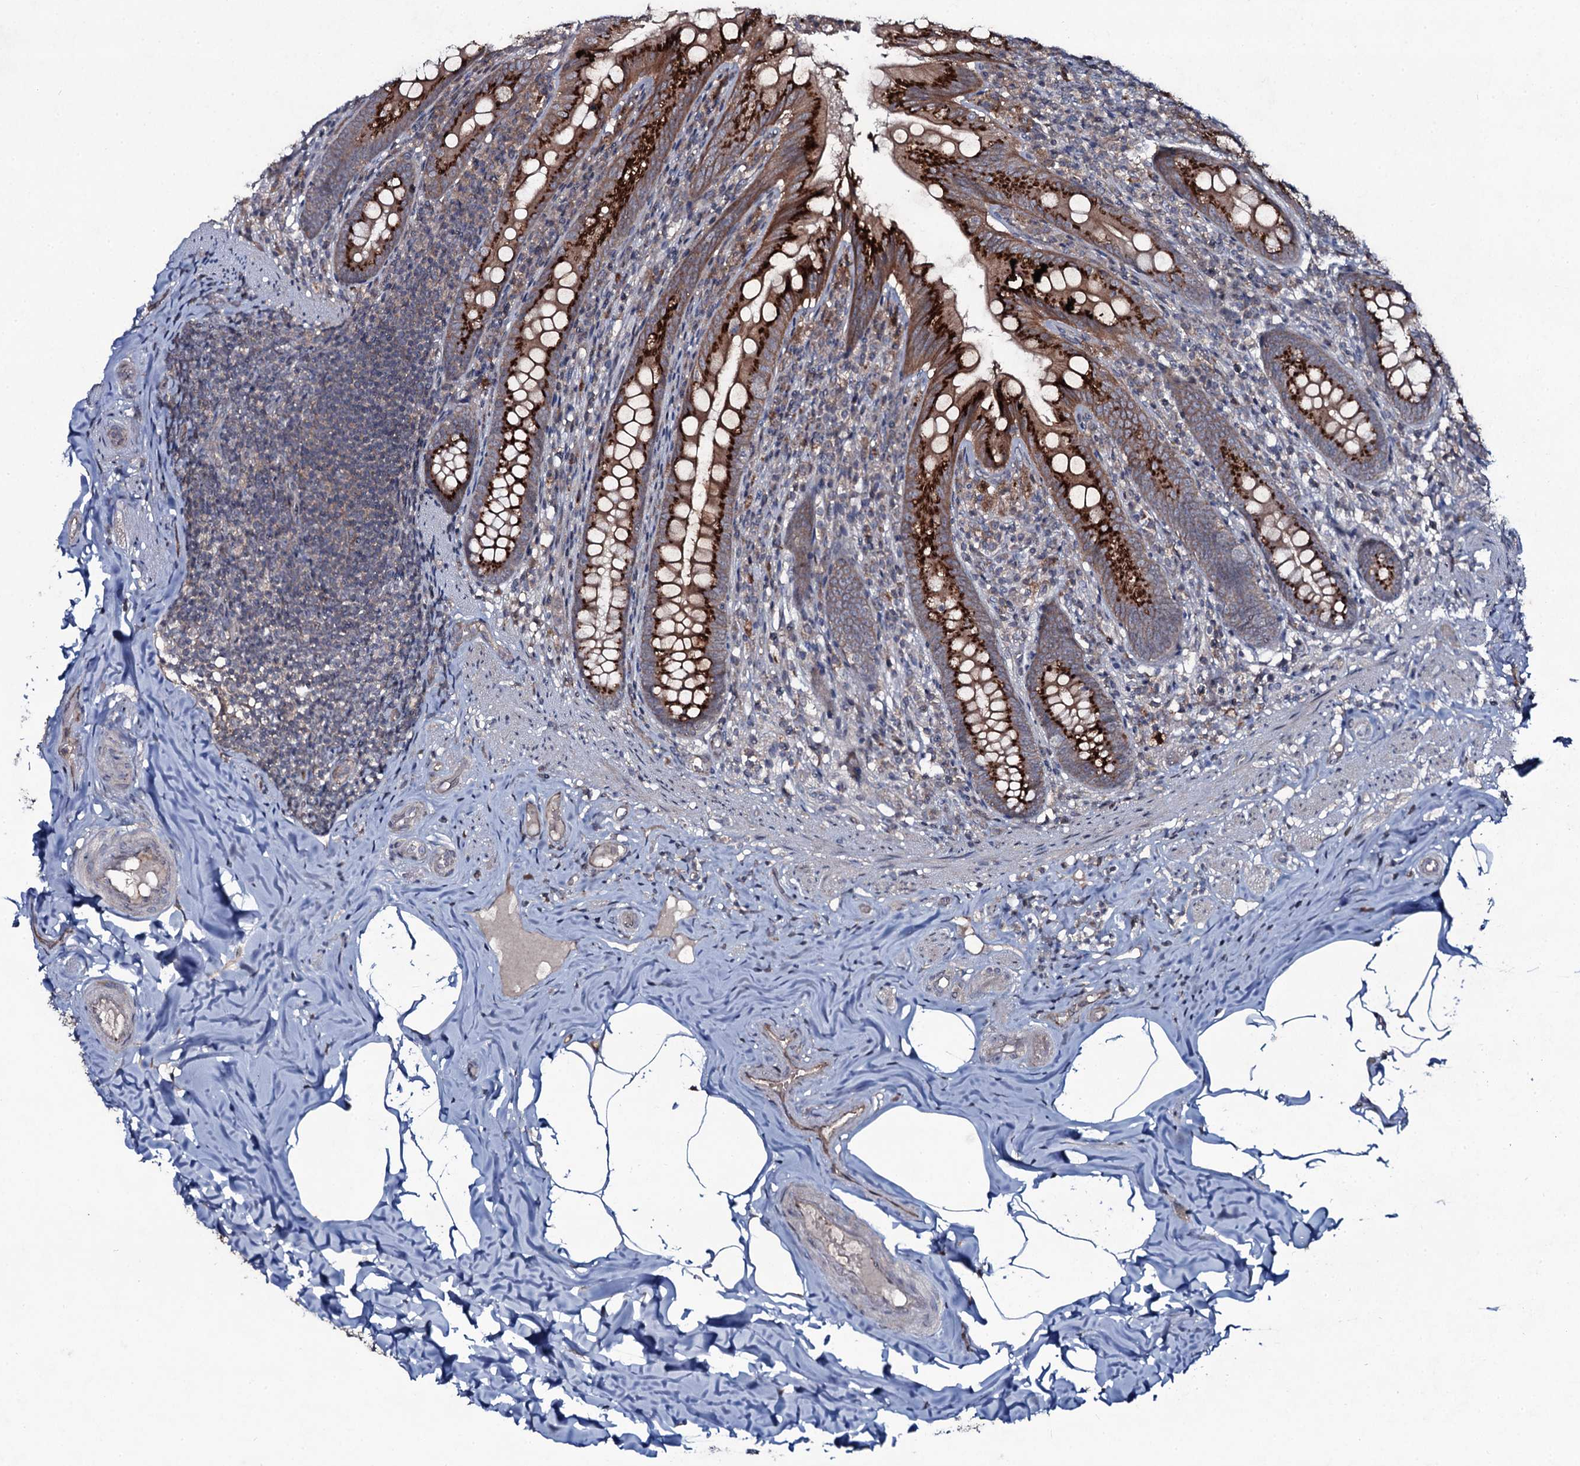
{"staining": {"intensity": "strong", "quantity": ">75%", "location": "cytoplasmic/membranous"}, "tissue": "appendix", "cell_type": "Glandular cells", "image_type": "normal", "snomed": [{"axis": "morphology", "description": "Normal tissue, NOS"}, {"axis": "topography", "description": "Appendix"}], "caption": "This image demonstrates immunohistochemistry staining of unremarkable appendix, with high strong cytoplasmic/membranous positivity in about >75% of glandular cells.", "gene": "SNAP23", "patient": {"sex": "male", "age": 55}}